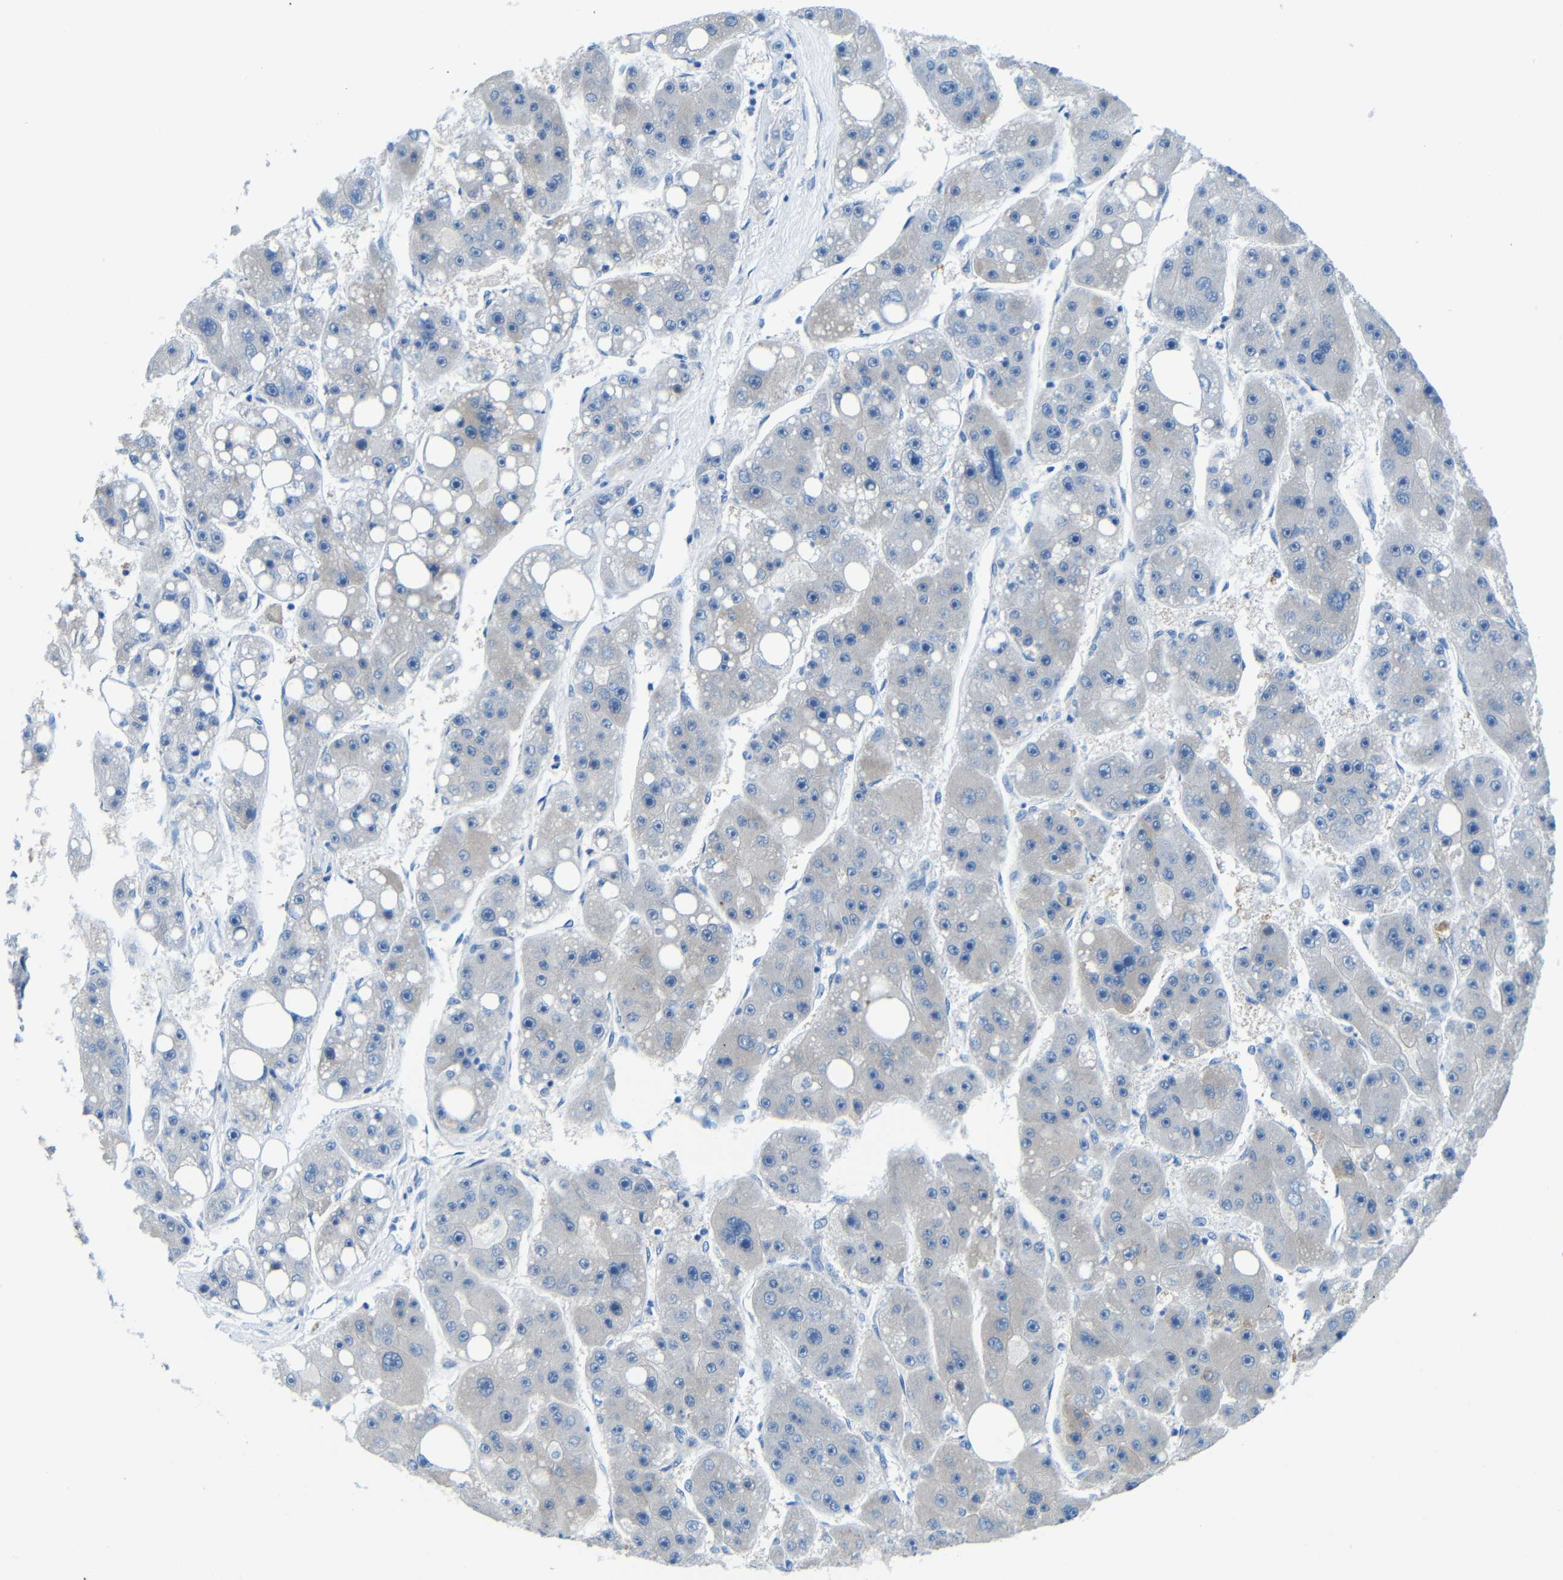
{"staining": {"intensity": "negative", "quantity": "none", "location": "none"}, "tissue": "liver cancer", "cell_type": "Tumor cells", "image_type": "cancer", "snomed": [{"axis": "morphology", "description": "Carcinoma, Hepatocellular, NOS"}, {"axis": "topography", "description": "Liver"}], "caption": "Immunohistochemistry (IHC) of human liver cancer (hepatocellular carcinoma) demonstrates no expression in tumor cells.", "gene": "MAP2", "patient": {"sex": "female", "age": 61}}